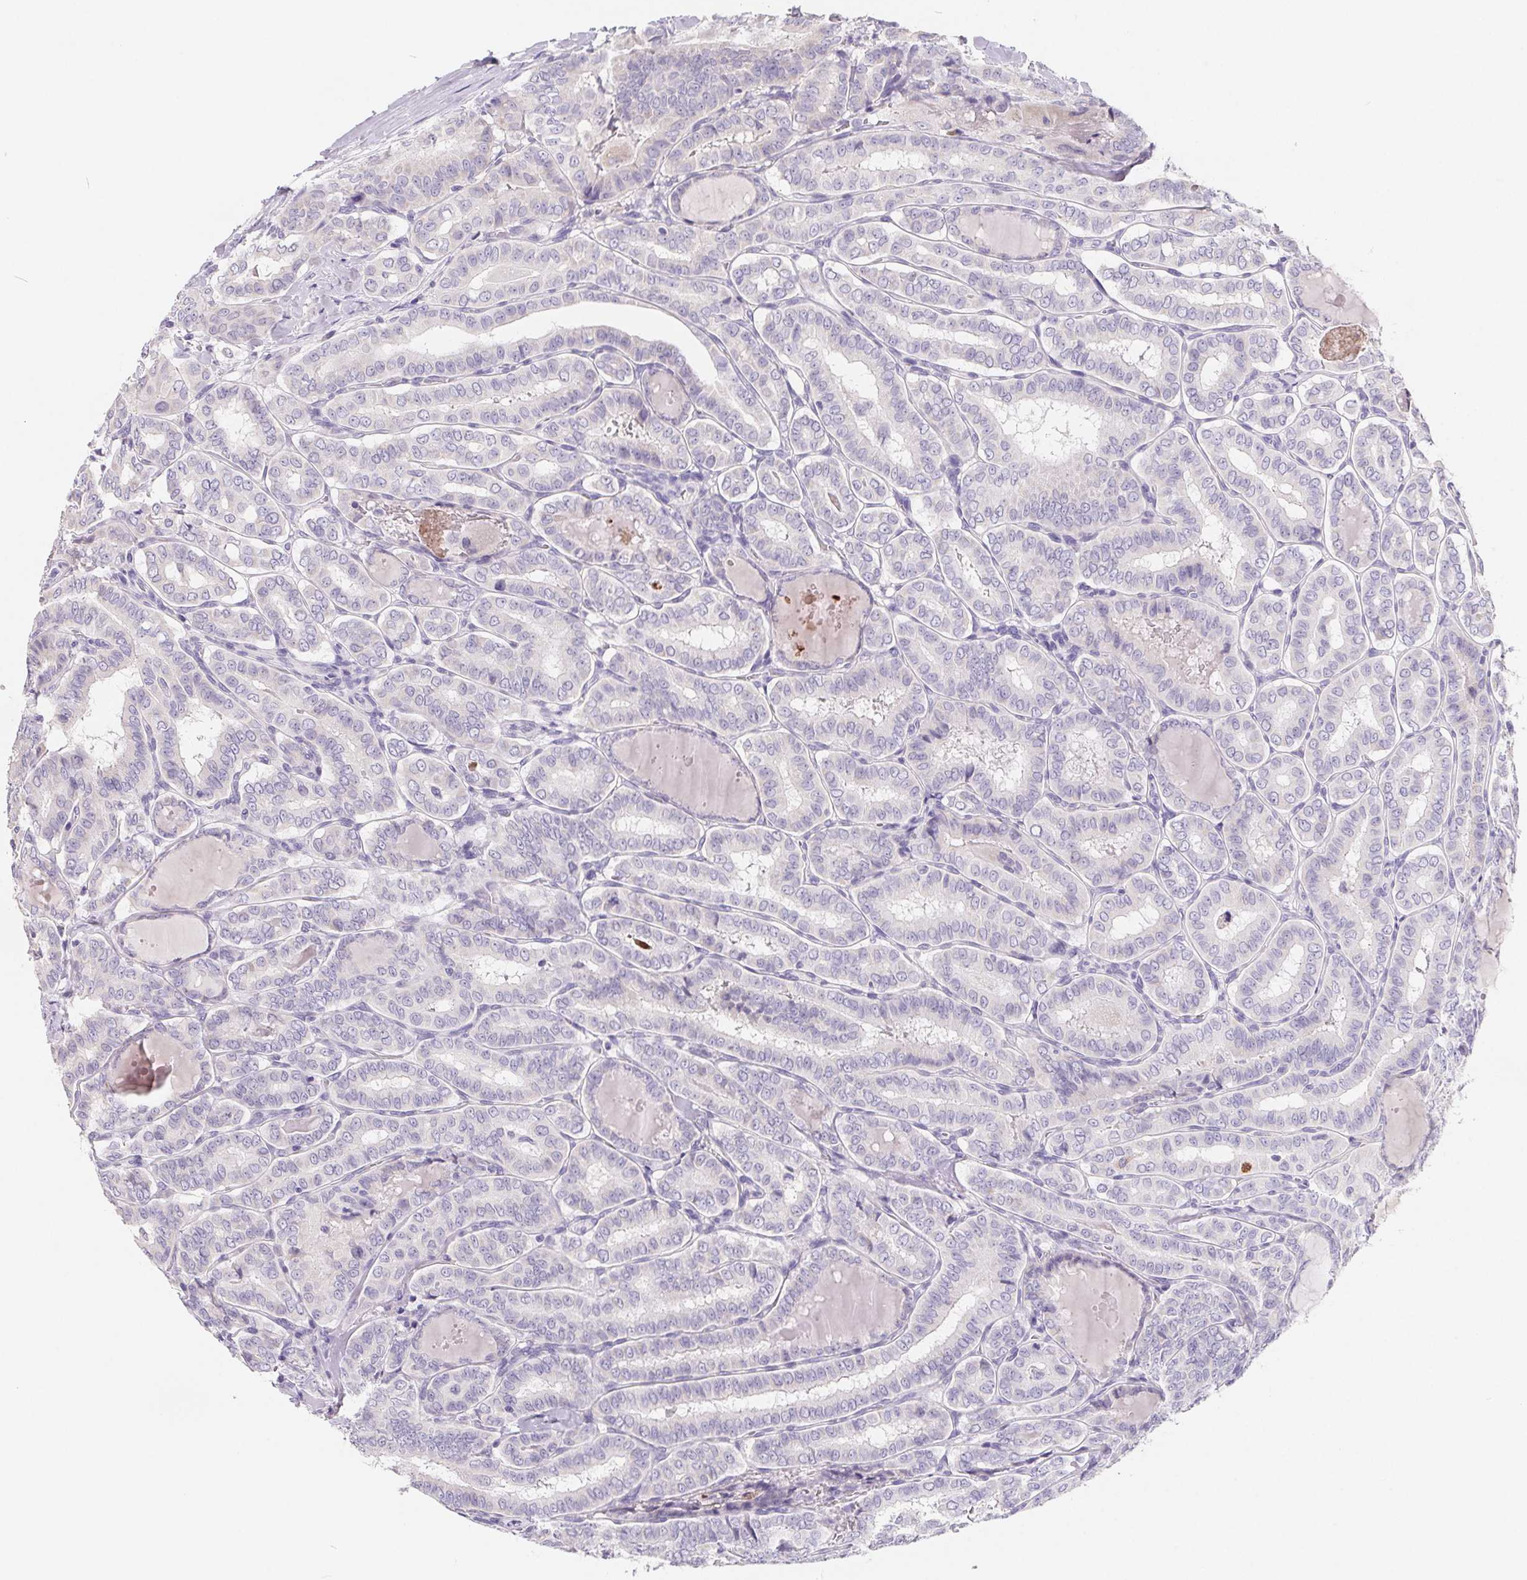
{"staining": {"intensity": "negative", "quantity": "none", "location": "none"}, "tissue": "thyroid cancer", "cell_type": "Tumor cells", "image_type": "cancer", "snomed": [{"axis": "morphology", "description": "Papillary adenocarcinoma, NOS"}, {"axis": "morphology", "description": "Papillary adenoma metastatic"}, {"axis": "topography", "description": "Thyroid gland"}], "caption": "Immunohistochemistry (IHC) of thyroid cancer demonstrates no staining in tumor cells.", "gene": "FDX1", "patient": {"sex": "female", "age": 50}}